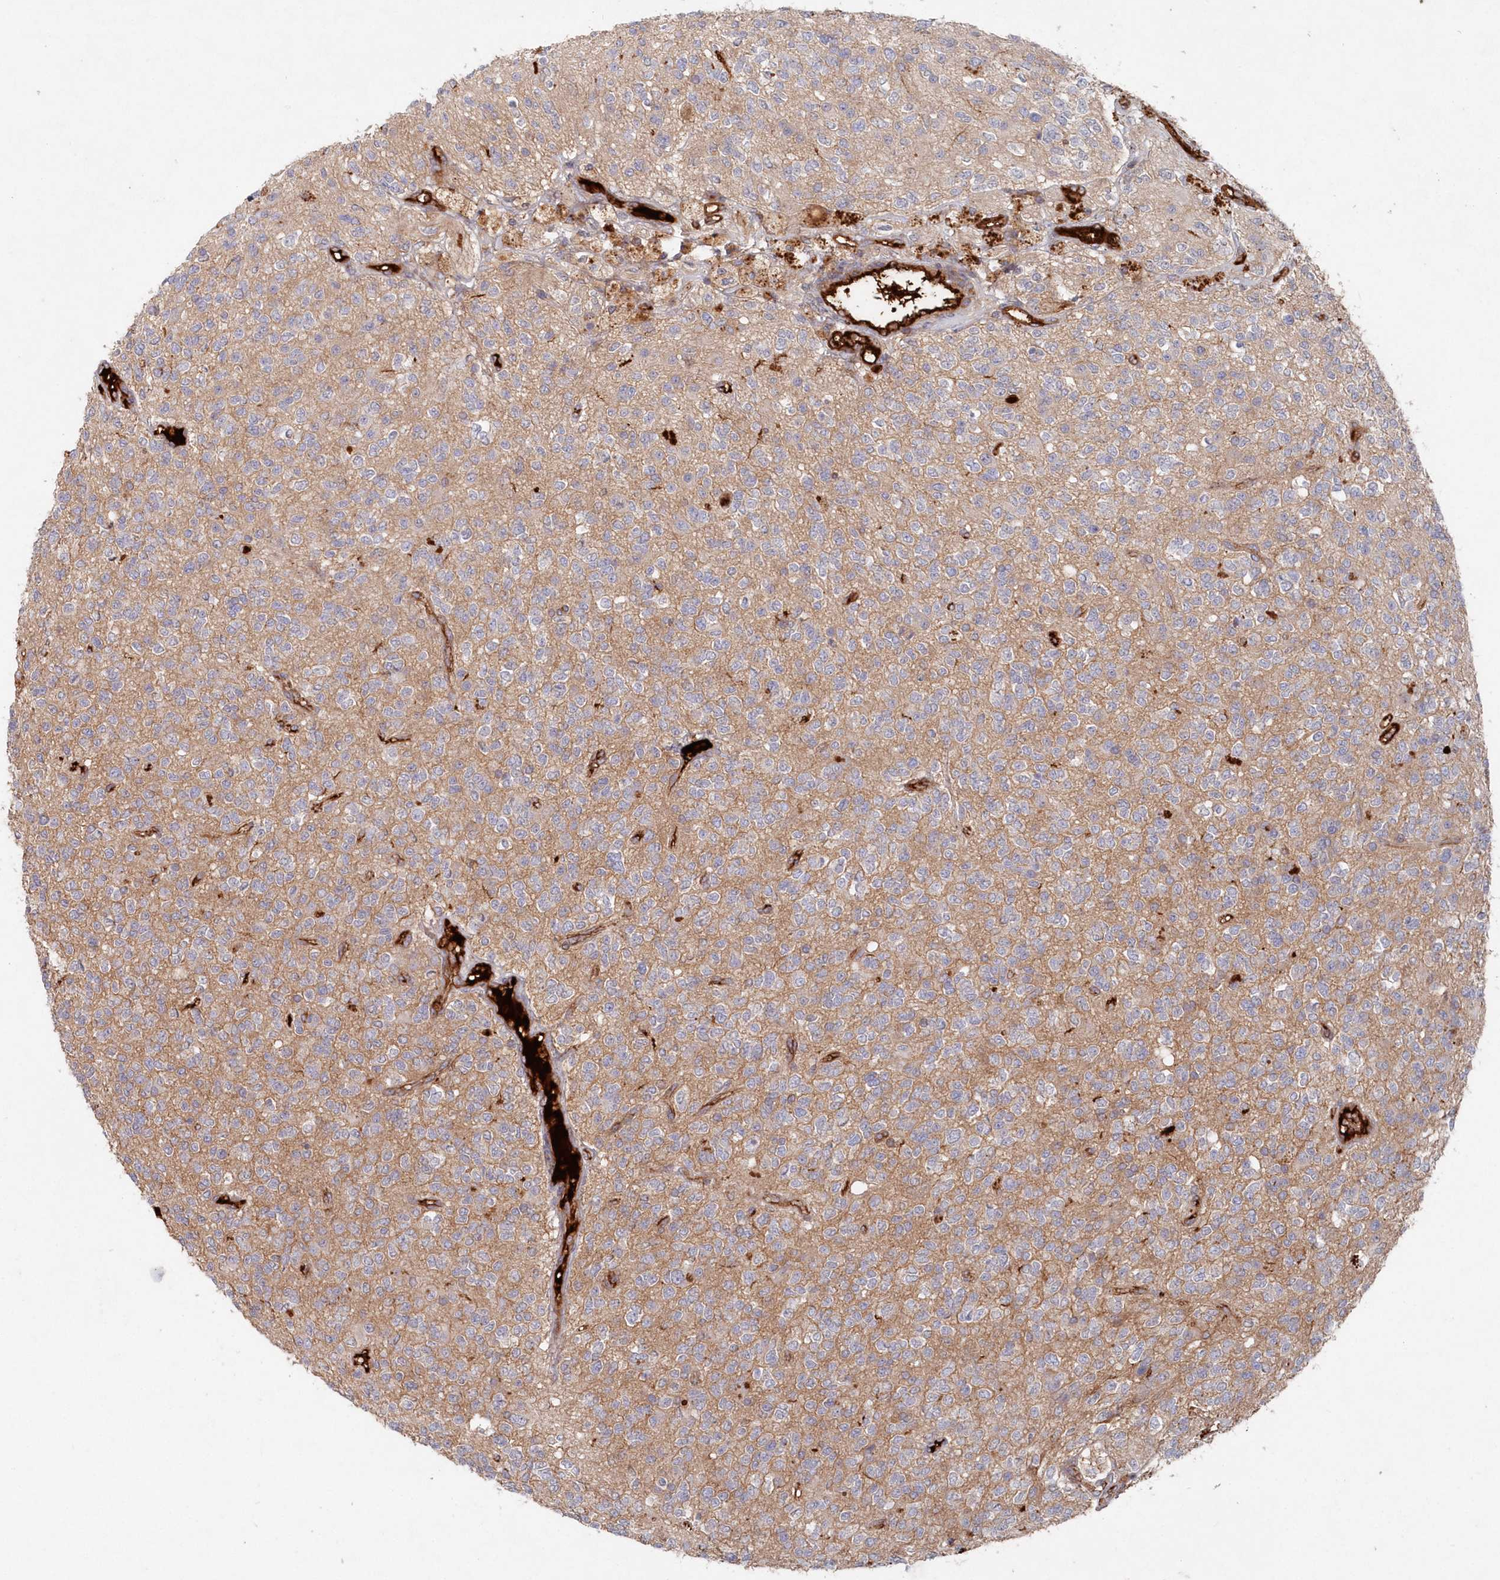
{"staining": {"intensity": "negative", "quantity": "none", "location": "none"}, "tissue": "glioma", "cell_type": "Tumor cells", "image_type": "cancer", "snomed": [{"axis": "morphology", "description": "Glioma, malignant, High grade"}, {"axis": "topography", "description": "Brain"}], "caption": "Immunohistochemistry (IHC) image of neoplastic tissue: human glioma stained with DAB shows no significant protein positivity in tumor cells. (DAB (3,3'-diaminobenzidine) immunohistochemistry (IHC) visualized using brightfield microscopy, high magnification).", "gene": "ABHD14B", "patient": {"sex": "male", "age": 34}}